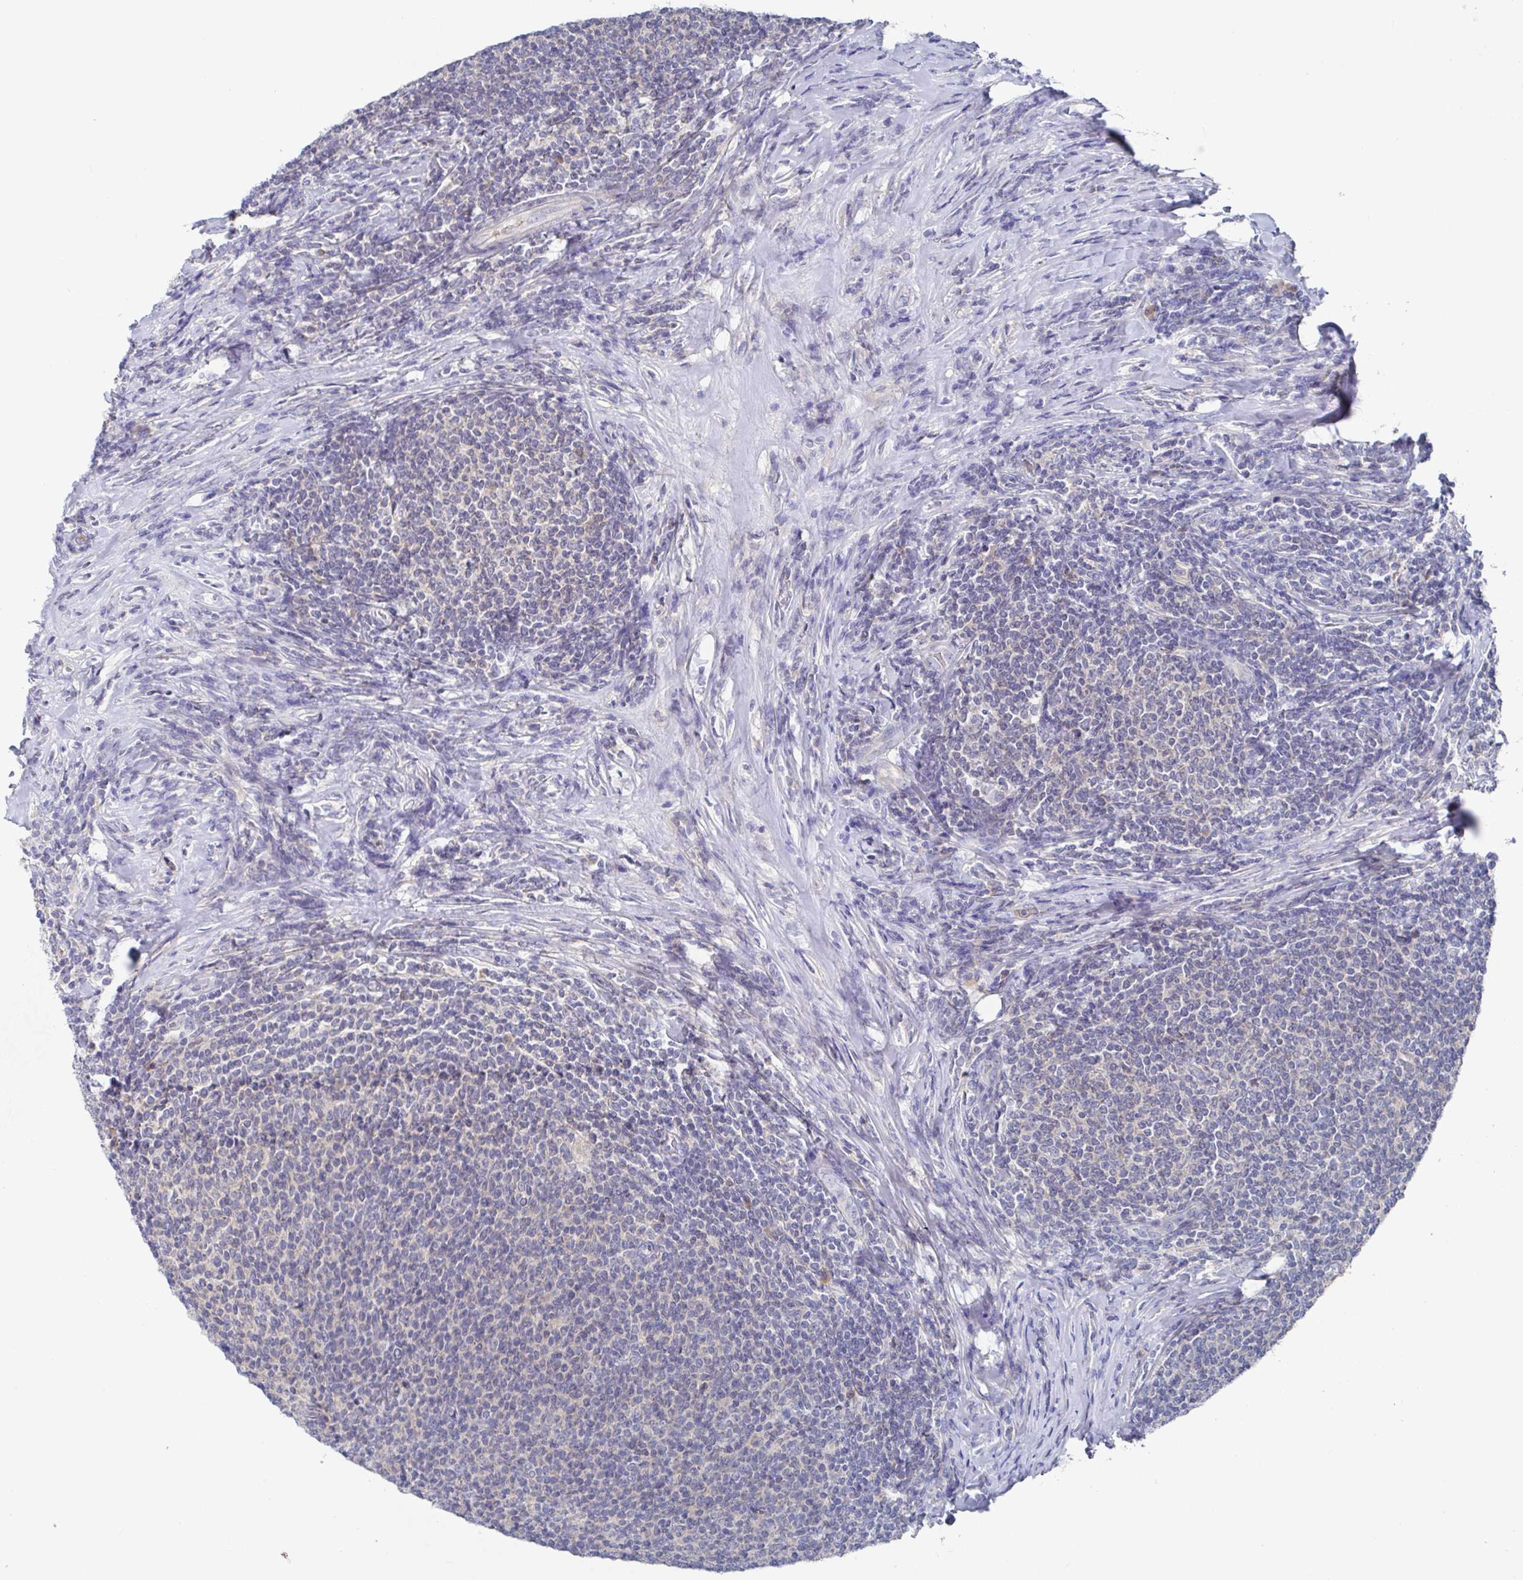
{"staining": {"intensity": "negative", "quantity": "none", "location": "none"}, "tissue": "lymphoma", "cell_type": "Tumor cells", "image_type": "cancer", "snomed": [{"axis": "morphology", "description": "Malignant lymphoma, non-Hodgkin's type, Low grade"}, {"axis": "topography", "description": "Lymph node"}], "caption": "The photomicrograph exhibits no significant expression in tumor cells of lymphoma. Nuclei are stained in blue.", "gene": "GPR148", "patient": {"sex": "male", "age": 52}}